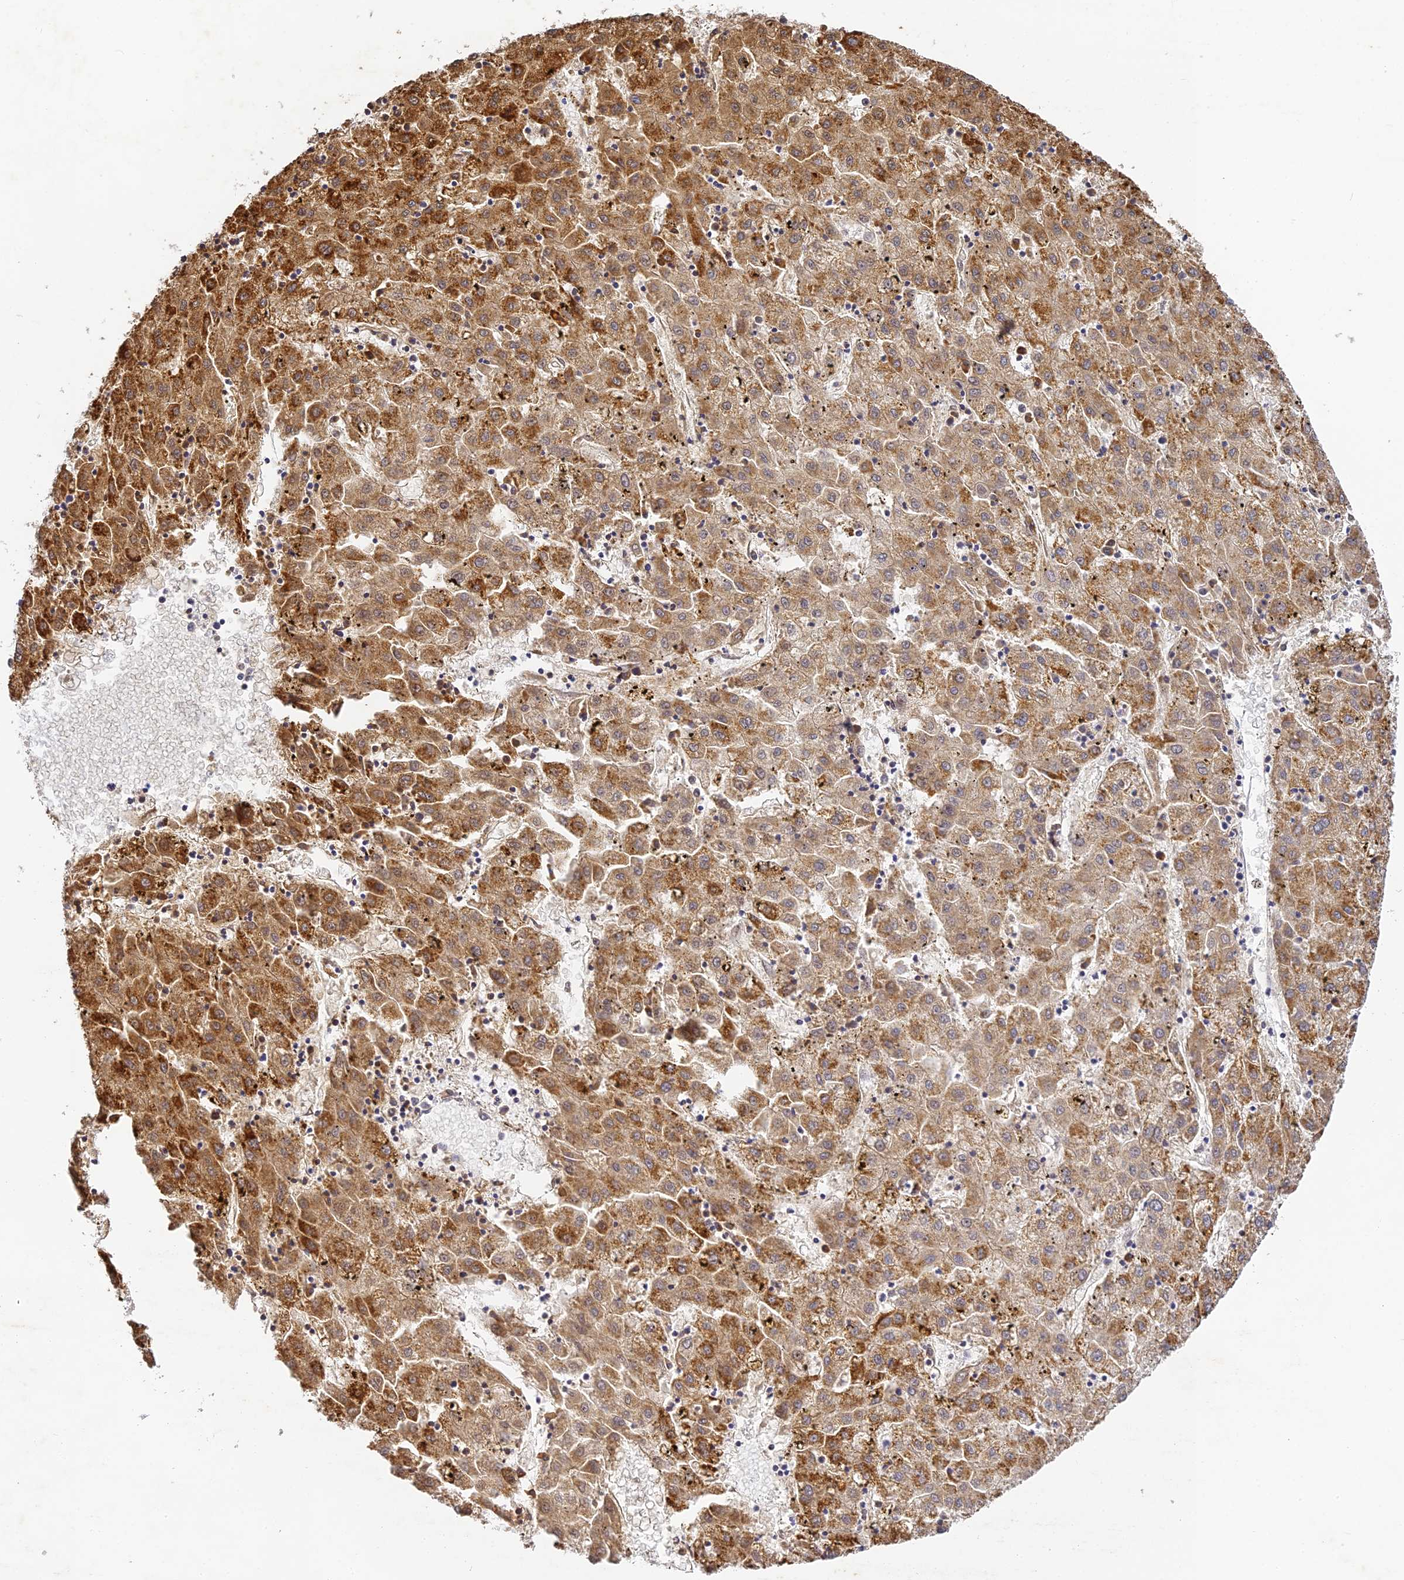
{"staining": {"intensity": "strong", "quantity": ">75%", "location": "cytoplasmic/membranous"}, "tissue": "liver cancer", "cell_type": "Tumor cells", "image_type": "cancer", "snomed": [{"axis": "morphology", "description": "Carcinoma, Hepatocellular, NOS"}, {"axis": "topography", "description": "Liver"}], "caption": "IHC histopathology image of neoplastic tissue: liver hepatocellular carcinoma stained using IHC shows high levels of strong protein expression localized specifically in the cytoplasmic/membranous of tumor cells, appearing as a cytoplasmic/membranous brown color.", "gene": "DONSON", "patient": {"sex": "male", "age": 72}}